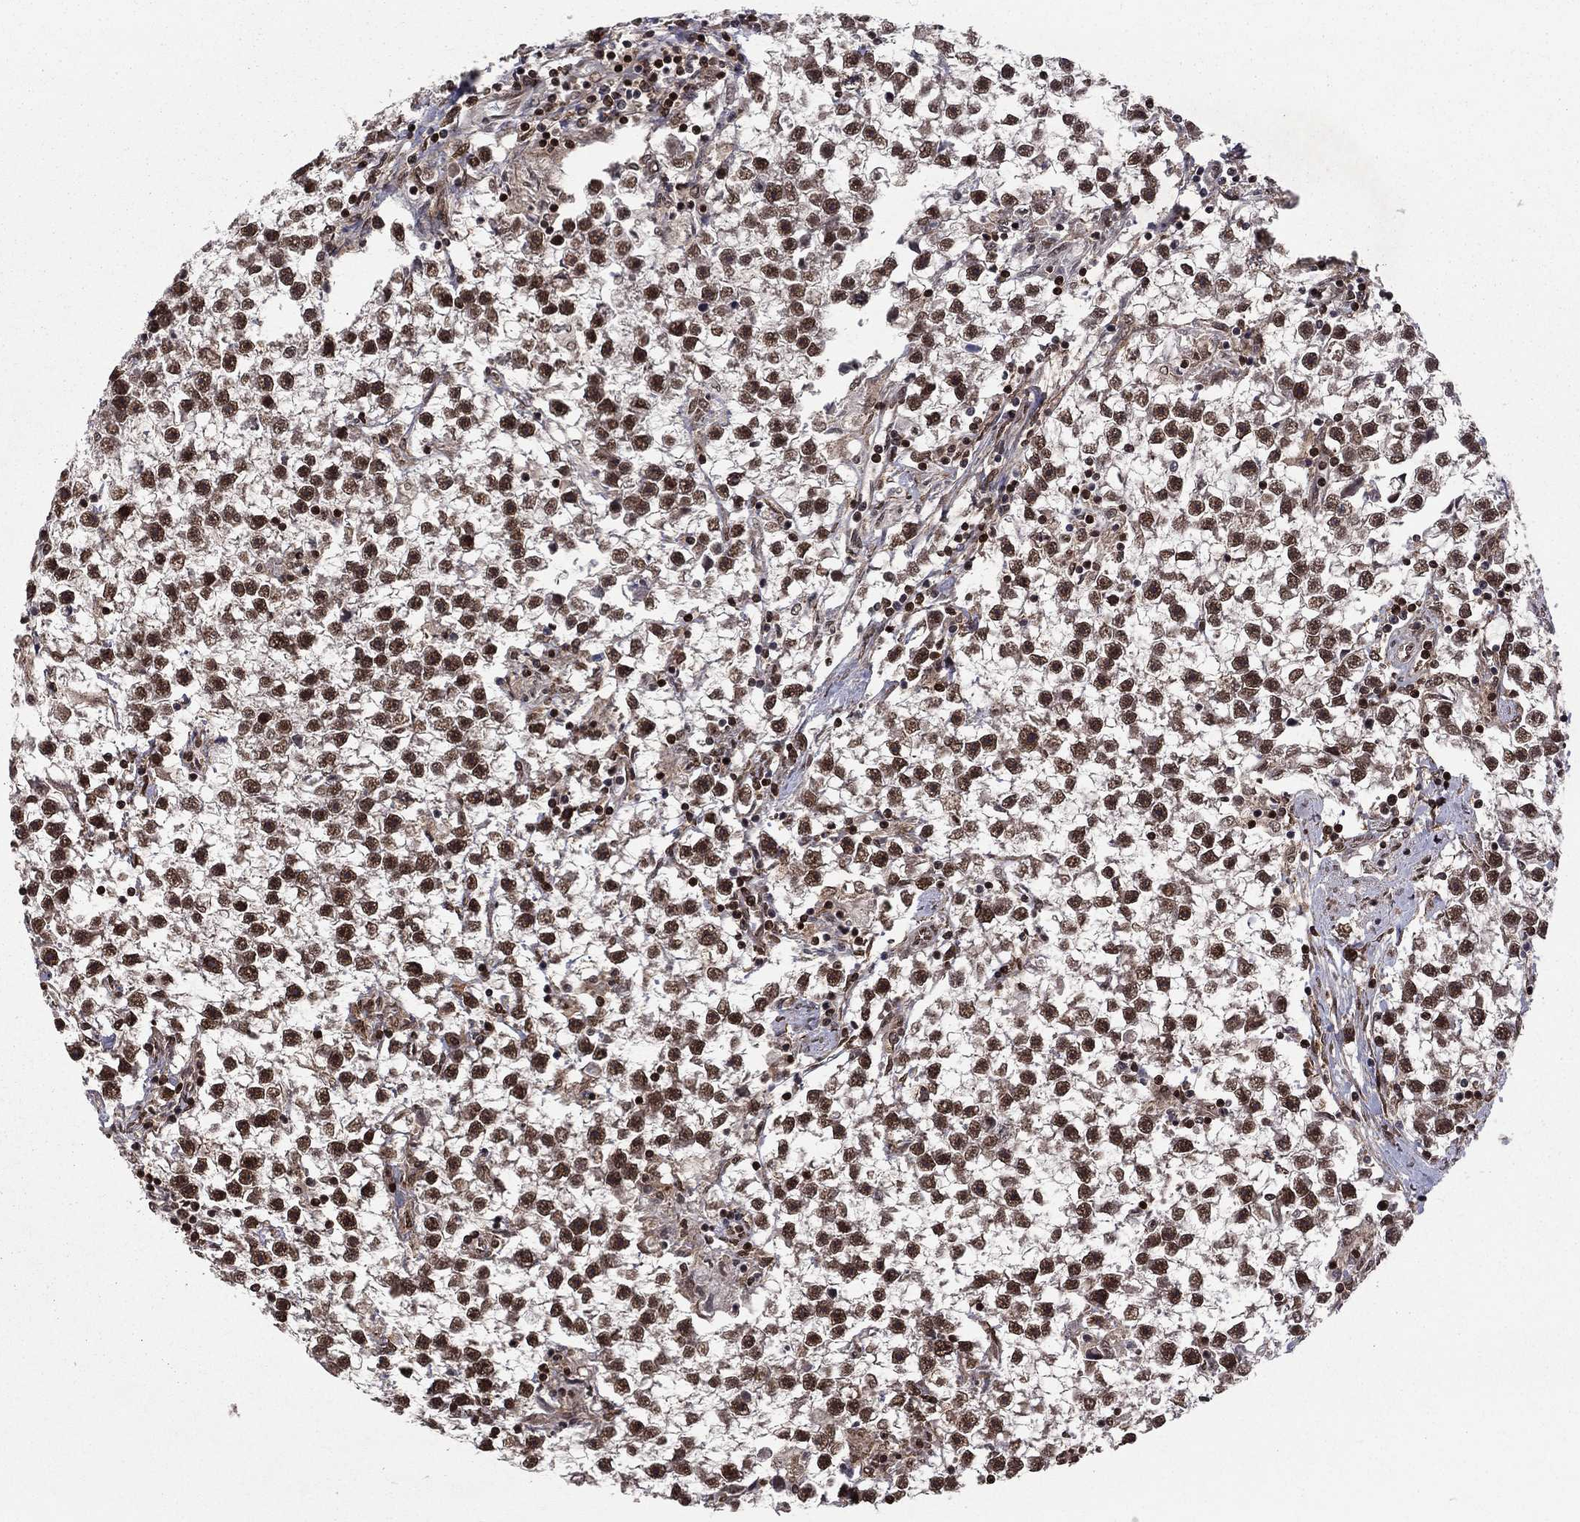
{"staining": {"intensity": "strong", "quantity": ">75%", "location": "nuclear"}, "tissue": "testis cancer", "cell_type": "Tumor cells", "image_type": "cancer", "snomed": [{"axis": "morphology", "description": "Seminoma, NOS"}, {"axis": "topography", "description": "Testis"}], "caption": "Human testis cancer (seminoma) stained for a protein (brown) exhibits strong nuclear positive expression in approximately >75% of tumor cells.", "gene": "SSX2IP", "patient": {"sex": "male", "age": 59}}